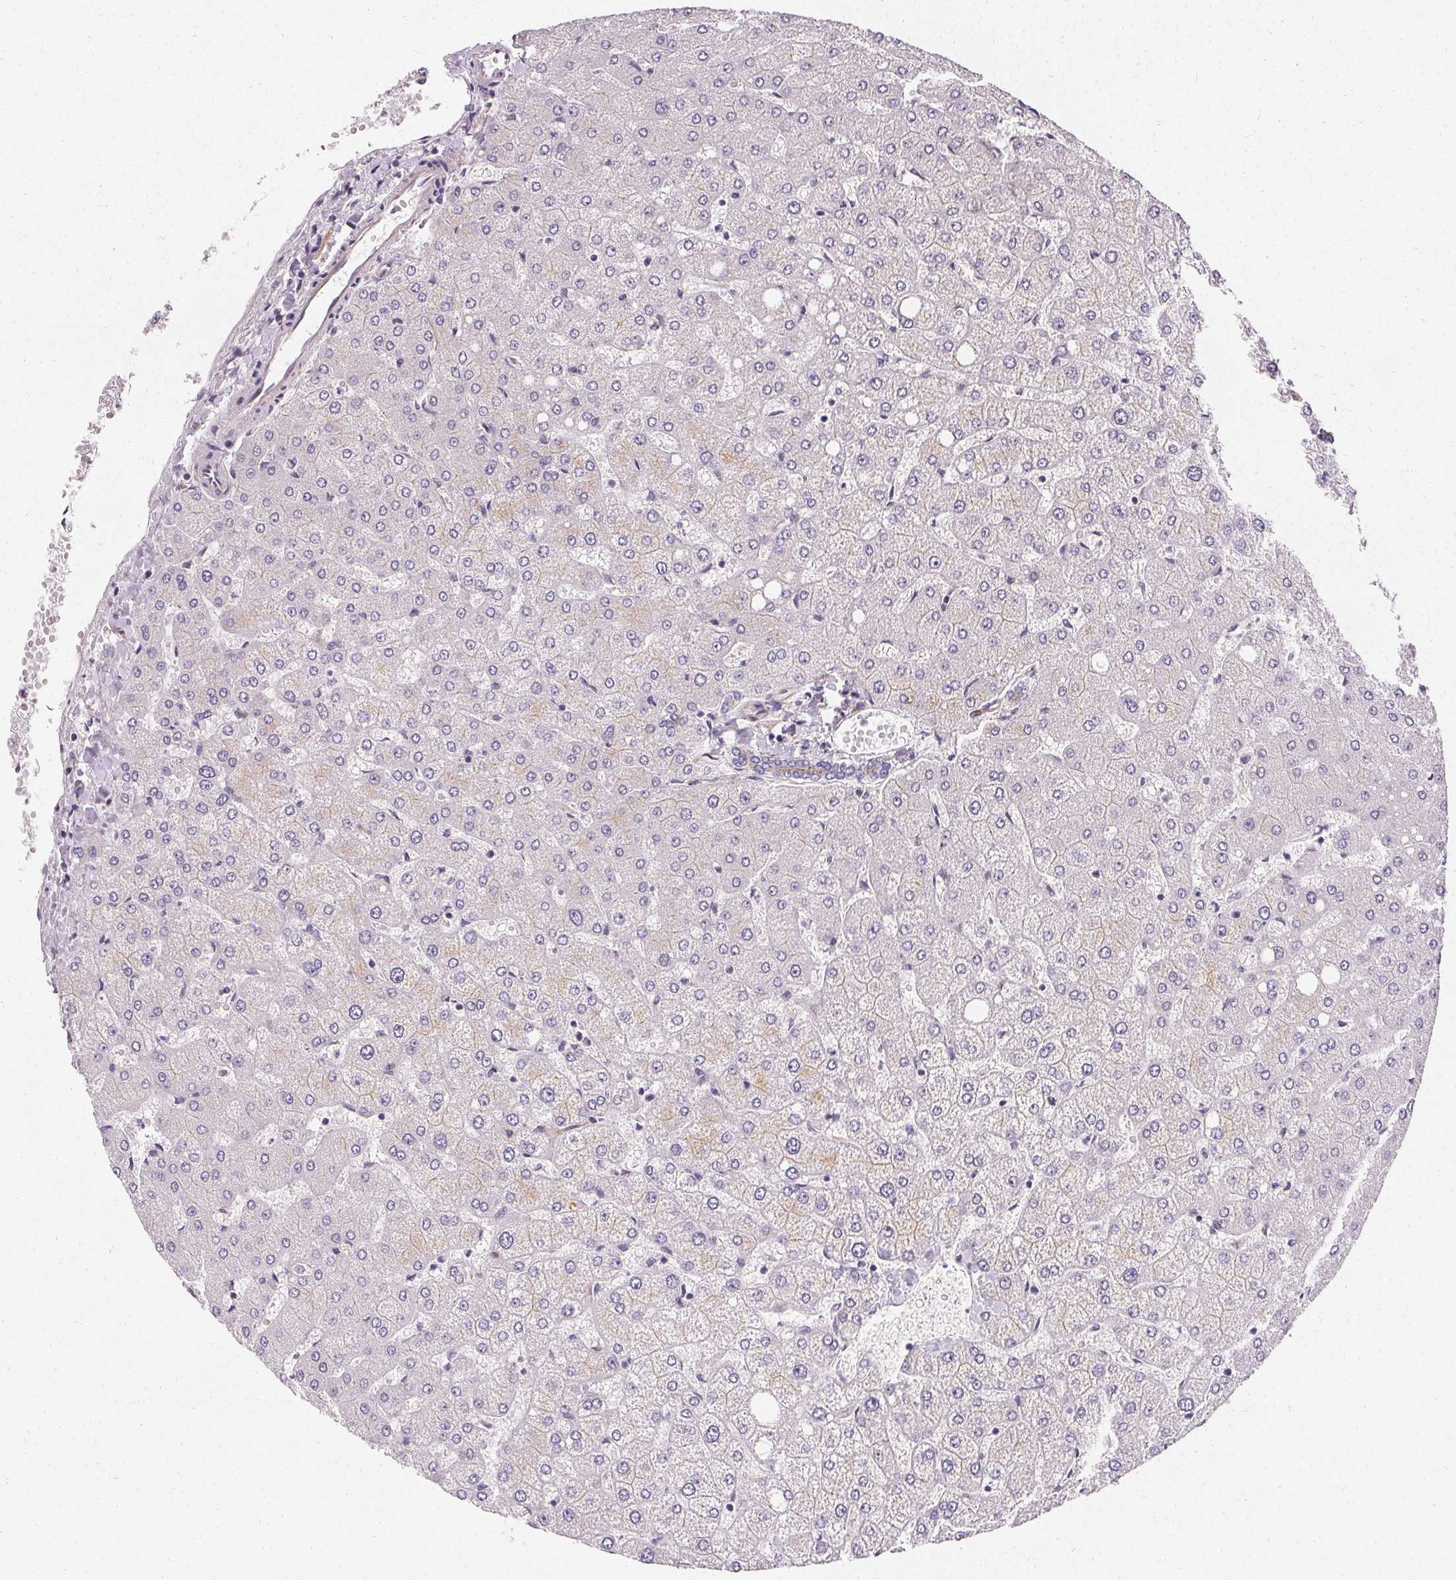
{"staining": {"intensity": "negative", "quantity": "none", "location": "none"}, "tissue": "liver", "cell_type": "Cholangiocytes", "image_type": "normal", "snomed": [{"axis": "morphology", "description": "Normal tissue, NOS"}, {"axis": "topography", "description": "Liver"}], "caption": "Immunohistochemistry of normal liver displays no staining in cholangiocytes.", "gene": "APLP1", "patient": {"sex": "female", "age": 54}}